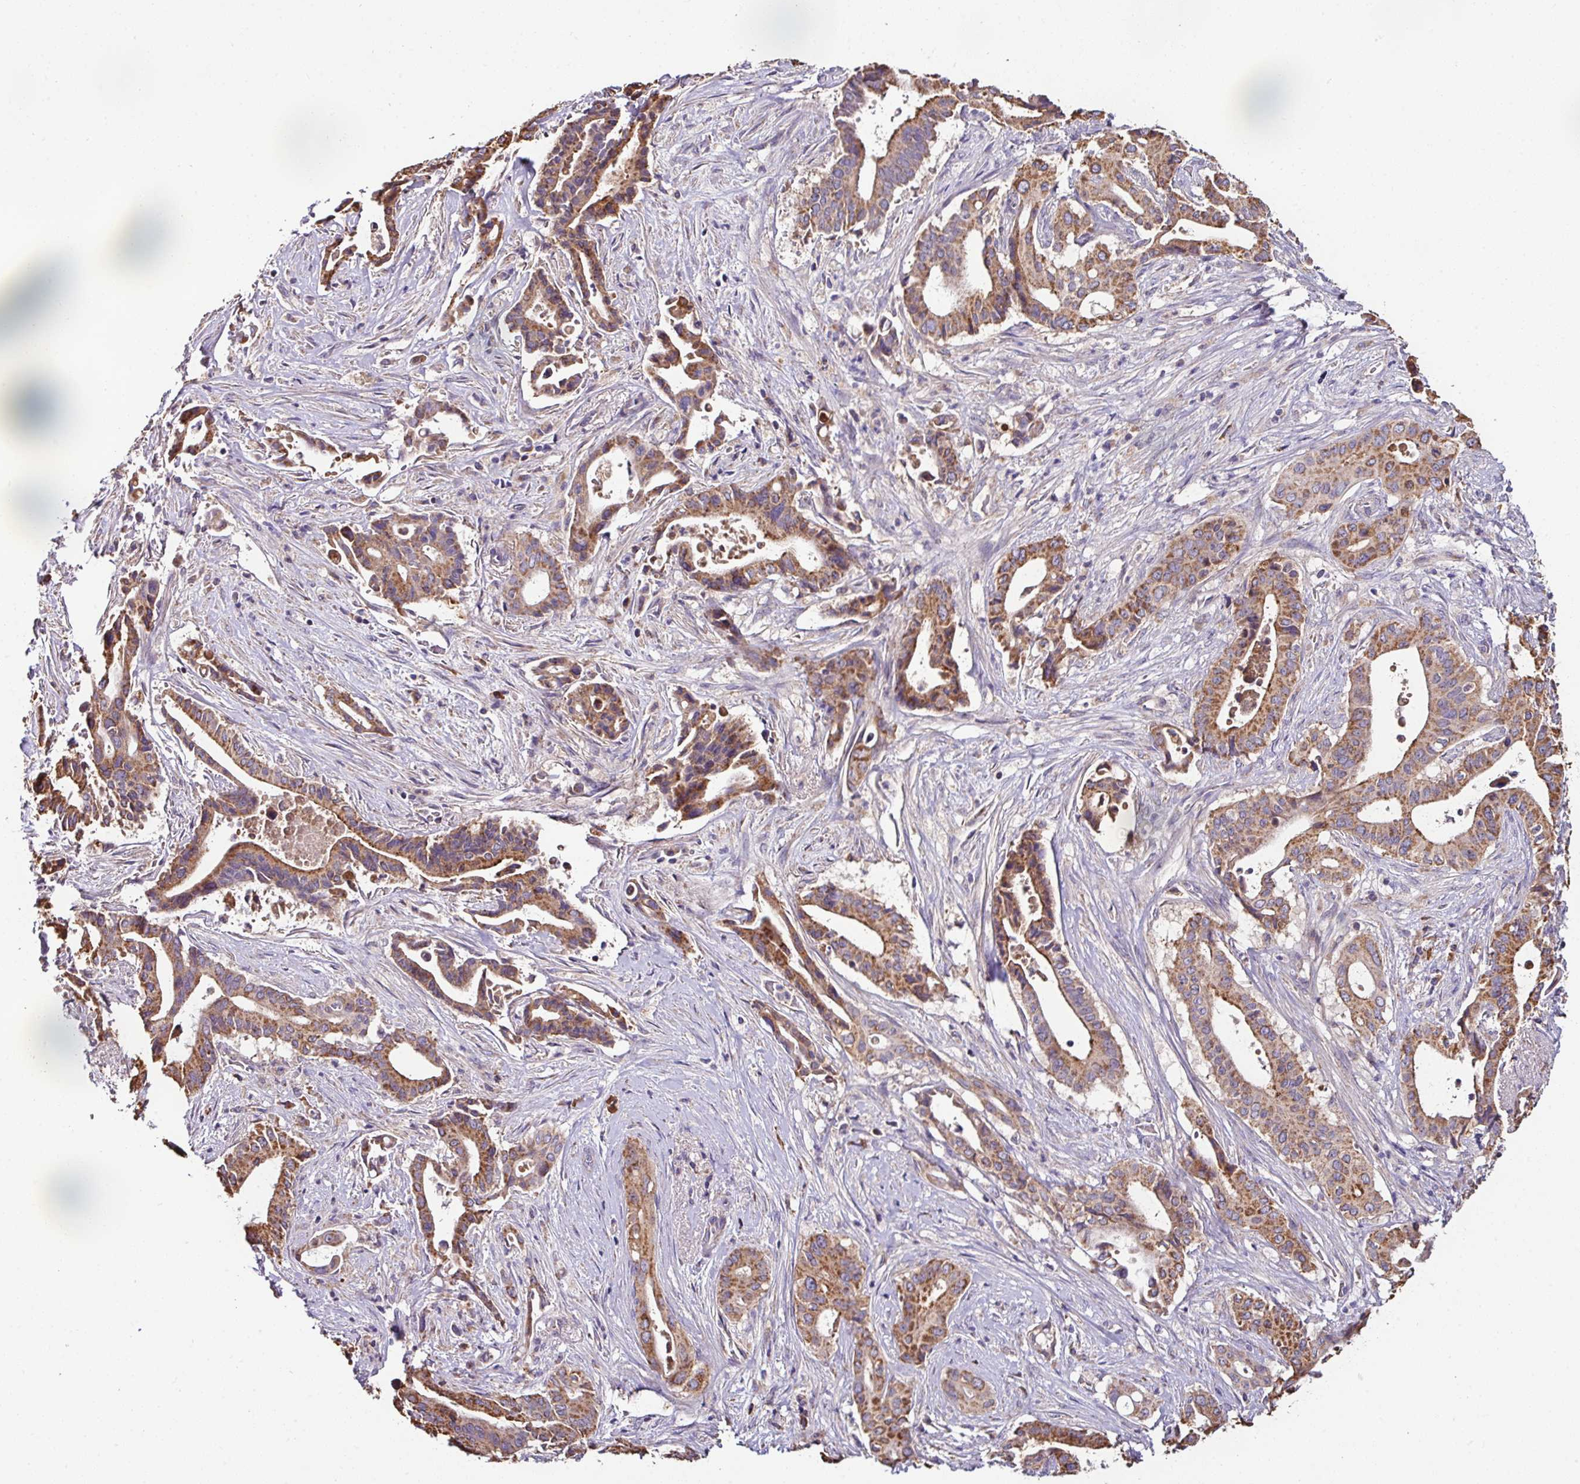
{"staining": {"intensity": "moderate", "quantity": ">75%", "location": "cytoplasmic/membranous"}, "tissue": "pancreatic cancer", "cell_type": "Tumor cells", "image_type": "cancer", "snomed": [{"axis": "morphology", "description": "Adenocarcinoma, NOS"}, {"axis": "topography", "description": "Pancreas"}], "caption": "IHC (DAB (3,3'-diaminobenzidine)) staining of pancreatic cancer (adenocarcinoma) displays moderate cytoplasmic/membranous protein expression in approximately >75% of tumor cells.", "gene": "CPD", "patient": {"sex": "female", "age": 77}}